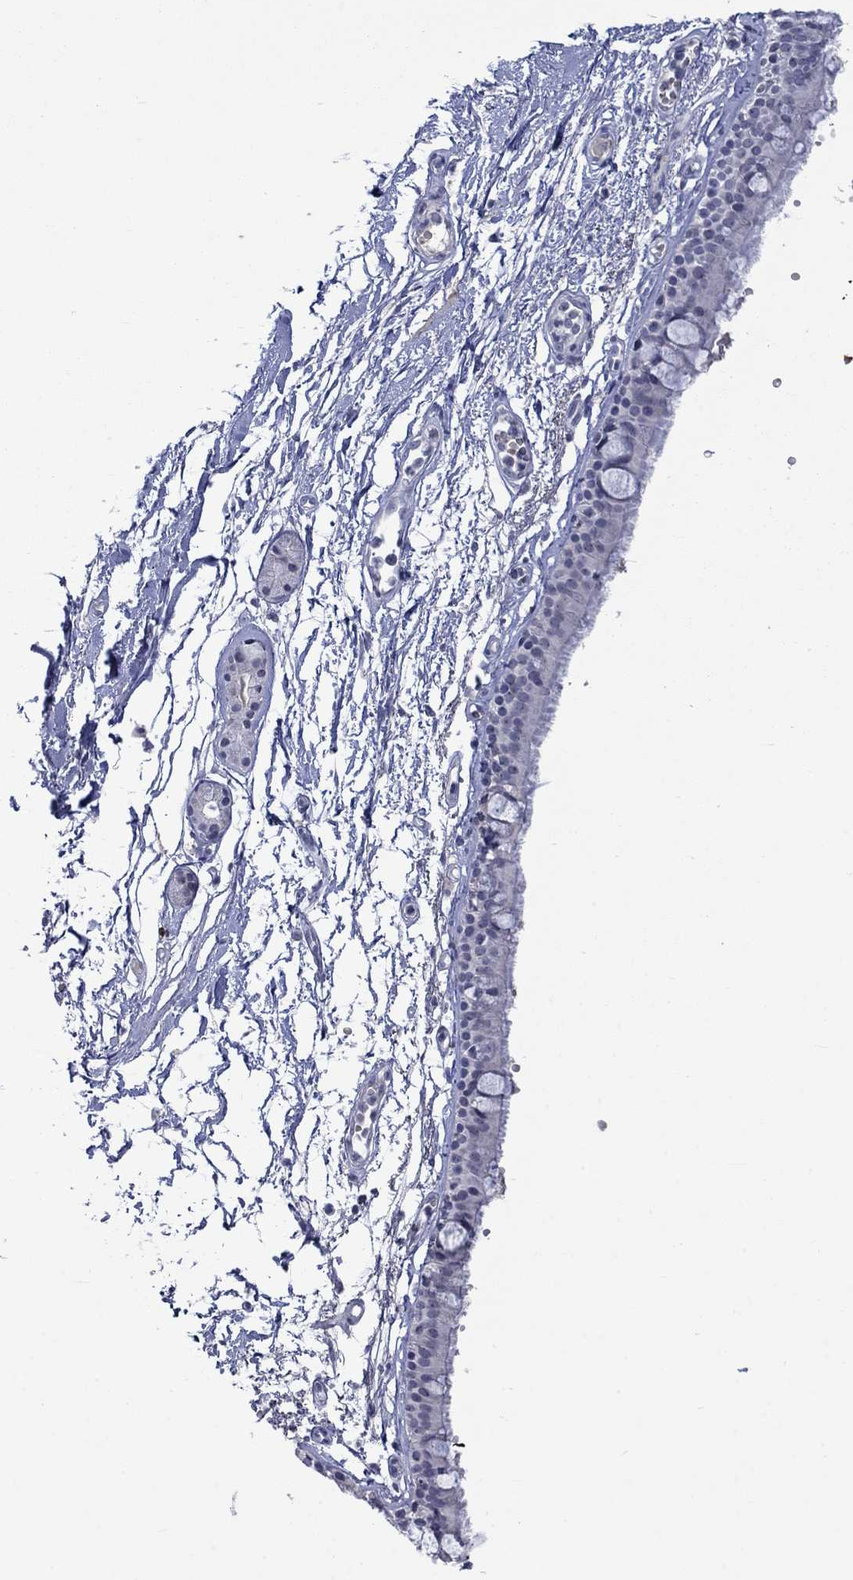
{"staining": {"intensity": "negative", "quantity": "none", "location": "none"}, "tissue": "bronchus", "cell_type": "Respiratory epithelial cells", "image_type": "normal", "snomed": [{"axis": "morphology", "description": "Normal tissue, NOS"}, {"axis": "topography", "description": "Cartilage tissue"}, {"axis": "topography", "description": "Bronchus"}], "caption": "A high-resolution histopathology image shows immunohistochemistry staining of normal bronchus, which reveals no significant positivity in respiratory epithelial cells.", "gene": "NSMF", "patient": {"sex": "male", "age": 66}}